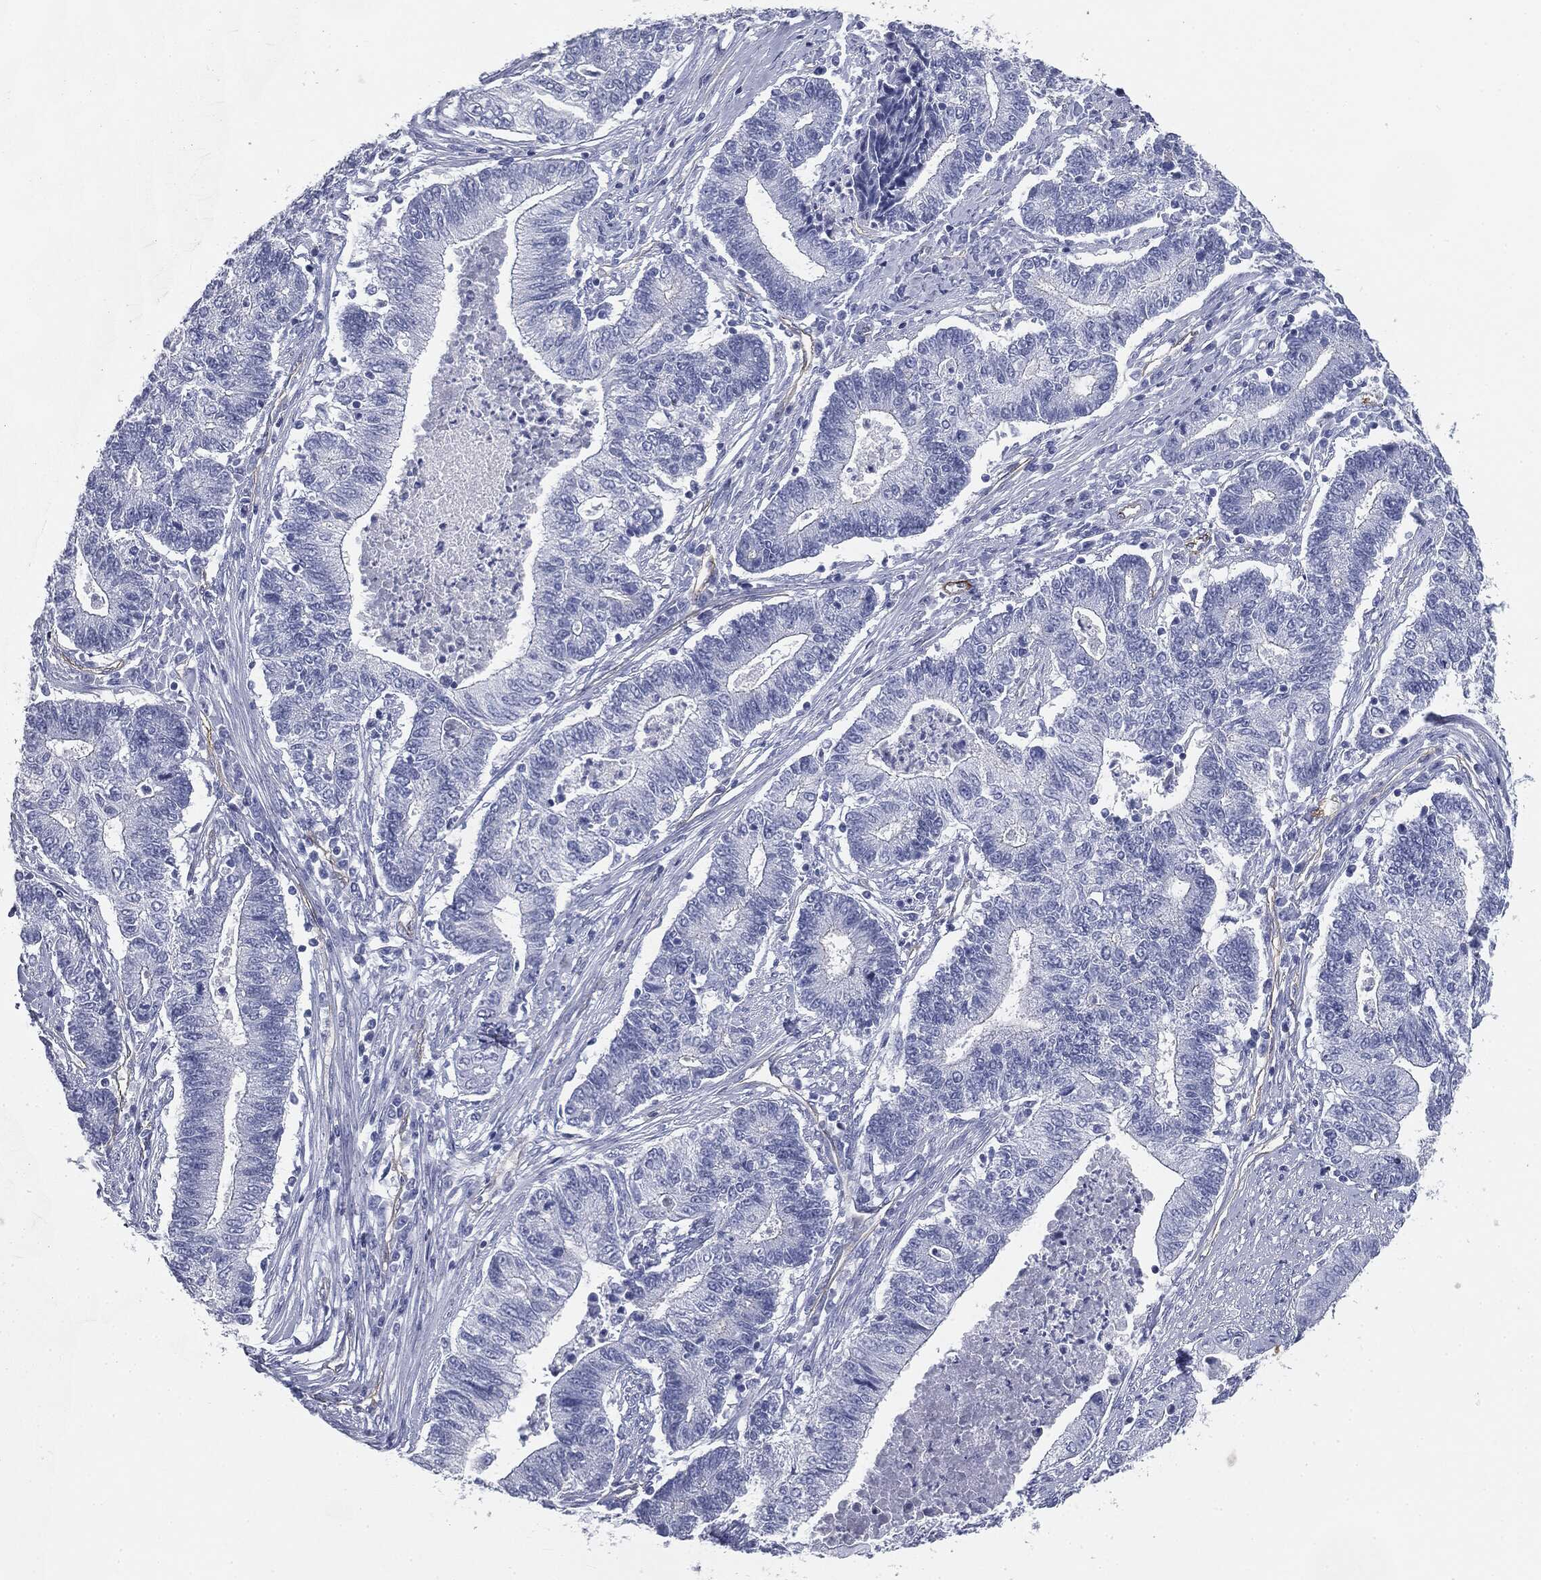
{"staining": {"intensity": "negative", "quantity": "none", "location": "none"}, "tissue": "endometrial cancer", "cell_type": "Tumor cells", "image_type": "cancer", "snomed": [{"axis": "morphology", "description": "Adenocarcinoma, NOS"}, {"axis": "topography", "description": "Uterus"}, {"axis": "topography", "description": "Endometrium"}], "caption": "IHC of human endometrial adenocarcinoma reveals no positivity in tumor cells. The staining was performed using DAB (3,3'-diaminobenzidine) to visualize the protein expression in brown, while the nuclei were stained in blue with hematoxylin (Magnification: 20x).", "gene": "MUC5AC", "patient": {"sex": "female", "age": 54}}